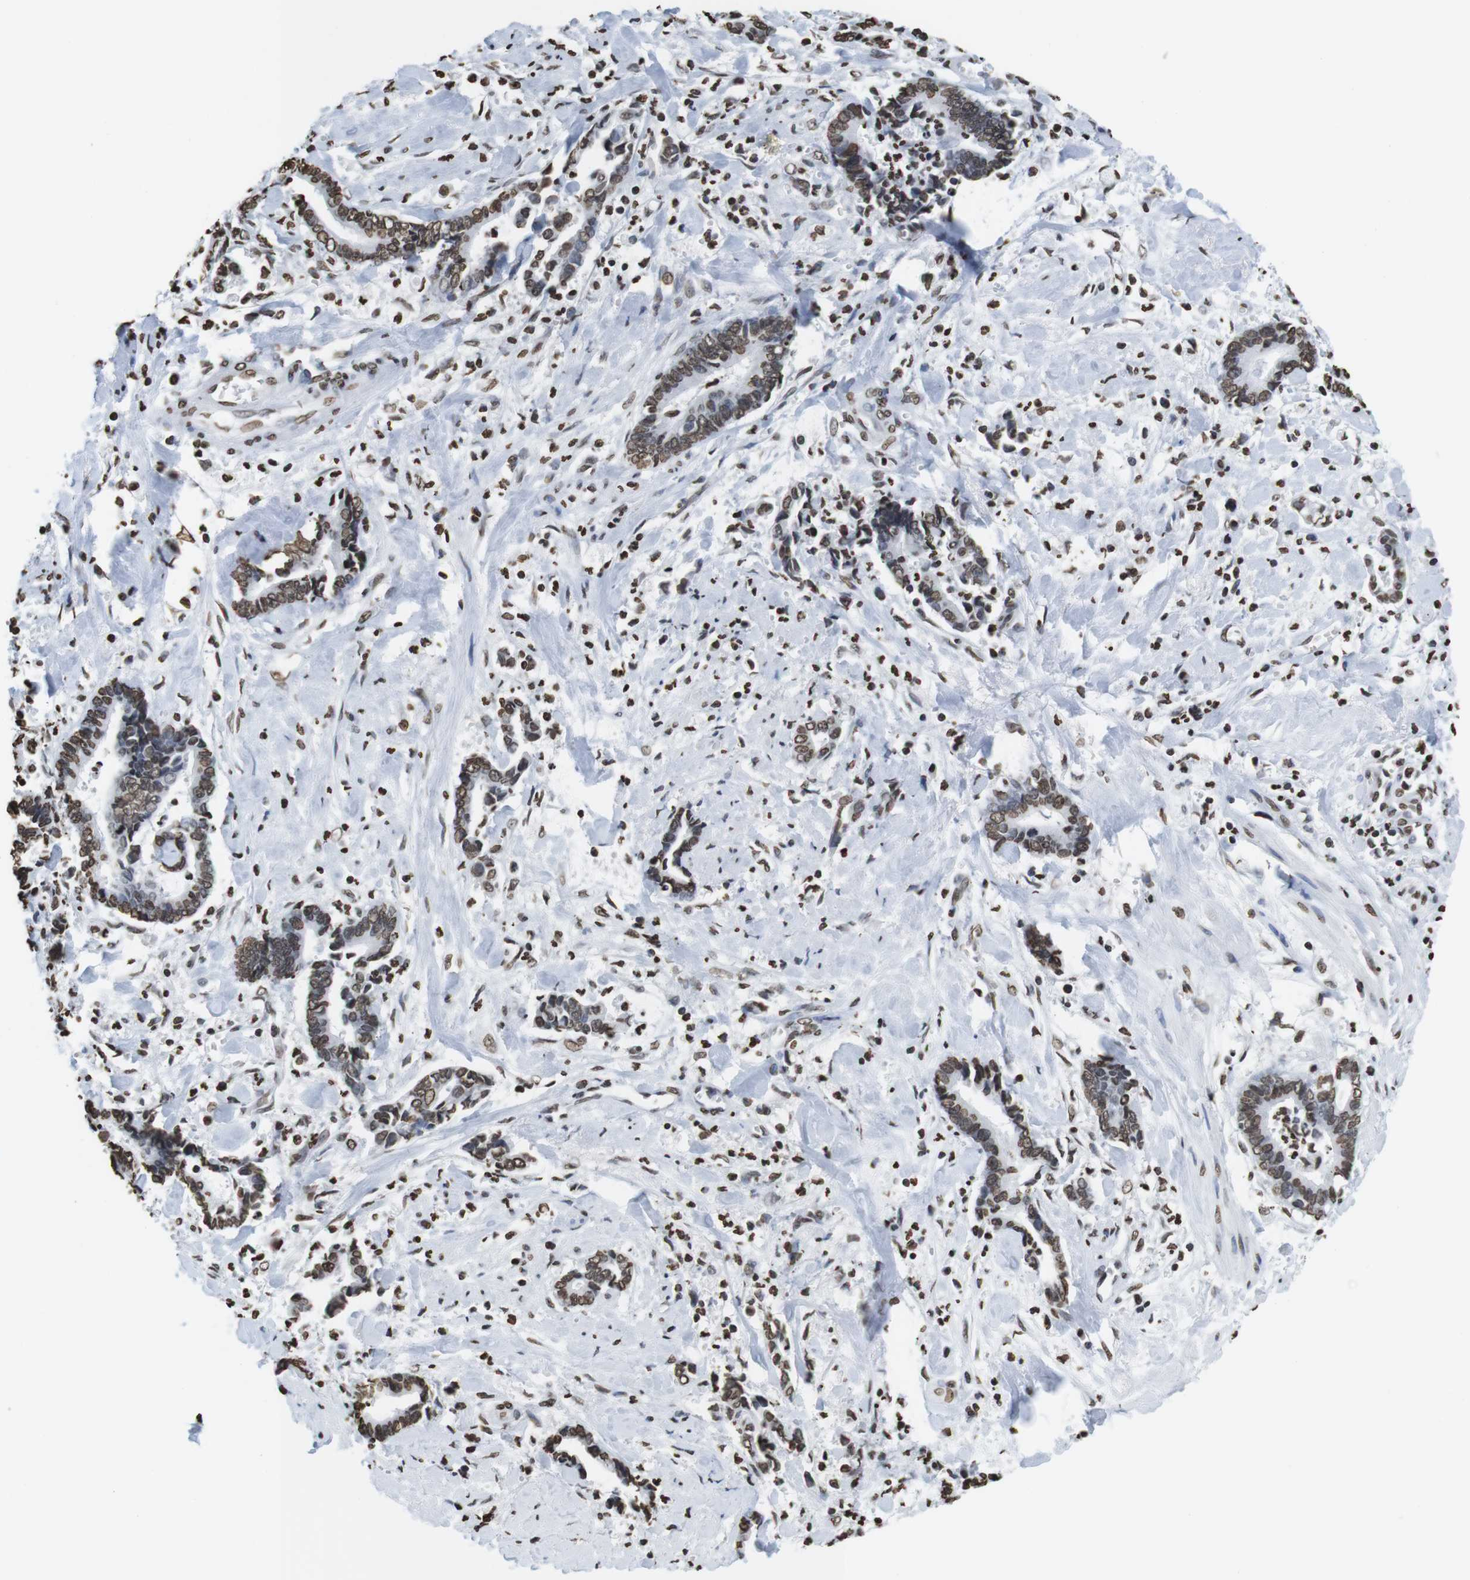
{"staining": {"intensity": "moderate", "quantity": ">75%", "location": "nuclear"}, "tissue": "cervical cancer", "cell_type": "Tumor cells", "image_type": "cancer", "snomed": [{"axis": "morphology", "description": "Adenocarcinoma, NOS"}, {"axis": "topography", "description": "Cervix"}], "caption": "Cervical cancer stained for a protein (brown) reveals moderate nuclear positive positivity in about >75% of tumor cells.", "gene": "BSX", "patient": {"sex": "female", "age": 44}}